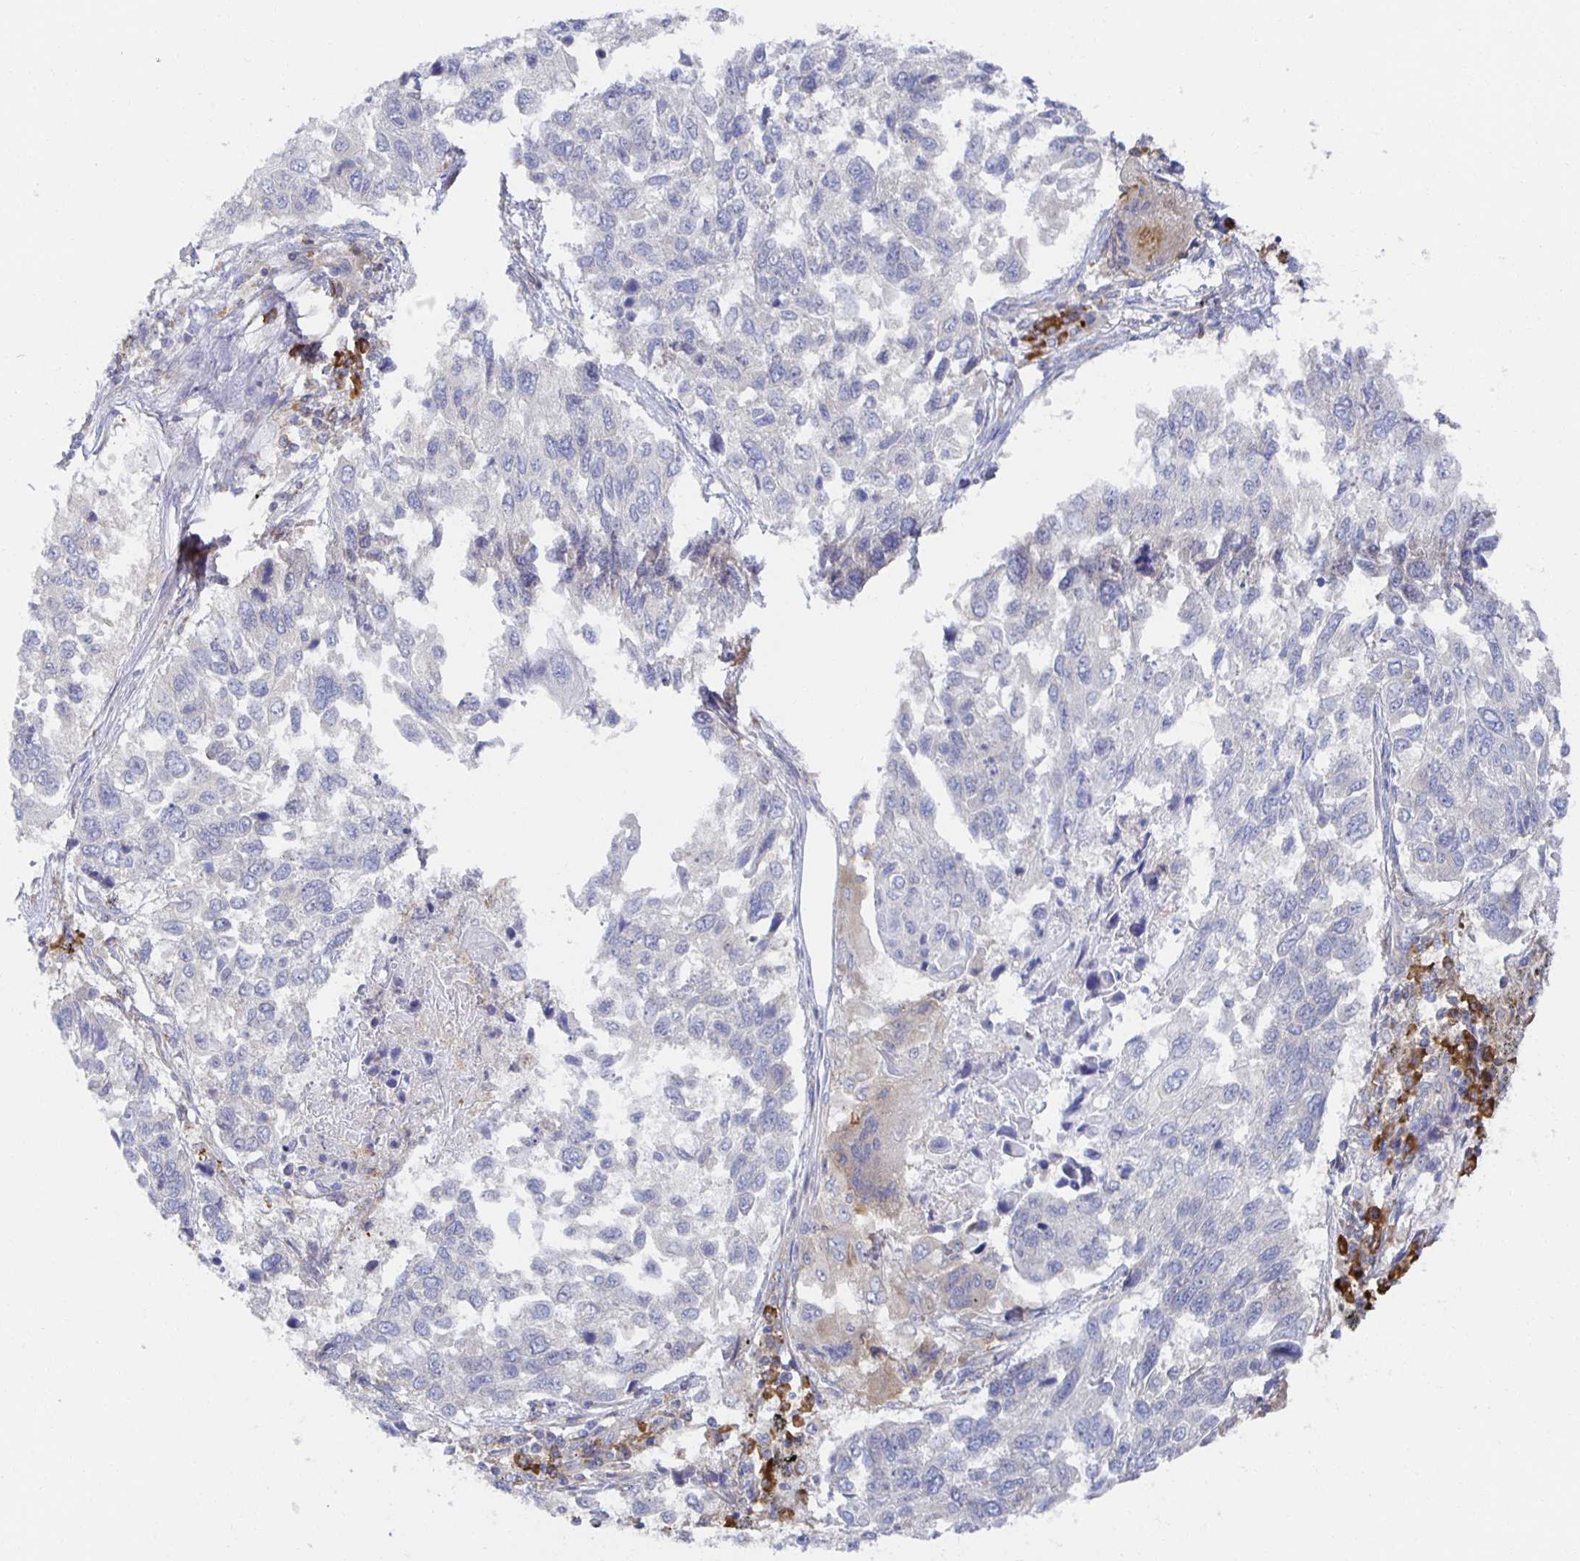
{"staining": {"intensity": "negative", "quantity": "none", "location": "none"}, "tissue": "lung cancer", "cell_type": "Tumor cells", "image_type": "cancer", "snomed": [{"axis": "morphology", "description": "Squamous cell carcinoma, NOS"}, {"axis": "topography", "description": "Lung"}], "caption": "Human lung cancer stained for a protein using immunohistochemistry (IHC) shows no positivity in tumor cells.", "gene": "BAD", "patient": {"sex": "male", "age": 62}}